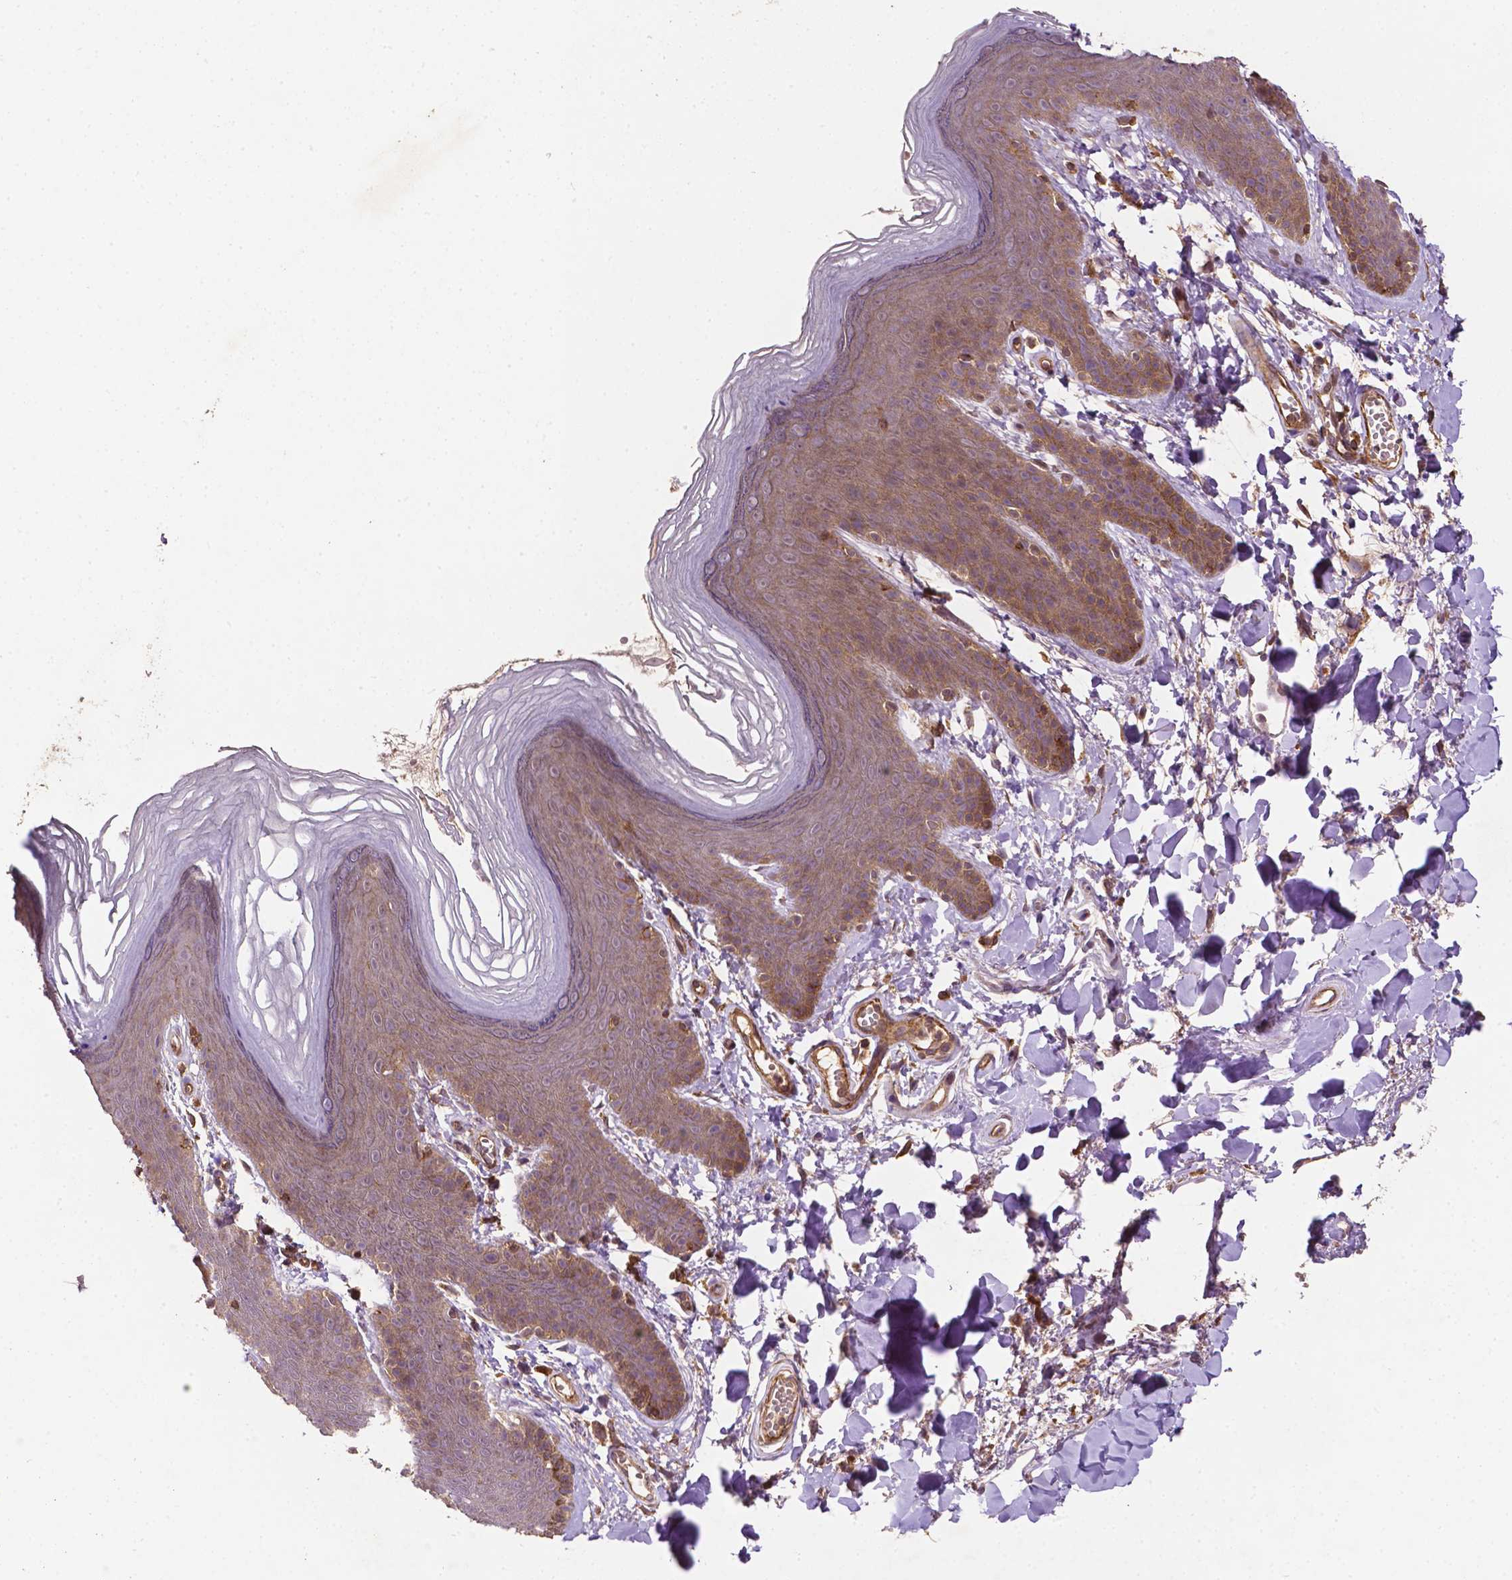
{"staining": {"intensity": "weak", "quantity": ">75%", "location": "cytoplasmic/membranous"}, "tissue": "skin", "cell_type": "Epidermal cells", "image_type": "normal", "snomed": [{"axis": "morphology", "description": "Normal tissue, NOS"}, {"axis": "topography", "description": "Anal"}], "caption": "A high-resolution image shows immunohistochemistry staining of normal skin, which demonstrates weak cytoplasmic/membranous expression in approximately >75% of epidermal cells.", "gene": "ZMYND19", "patient": {"sex": "male", "age": 53}}